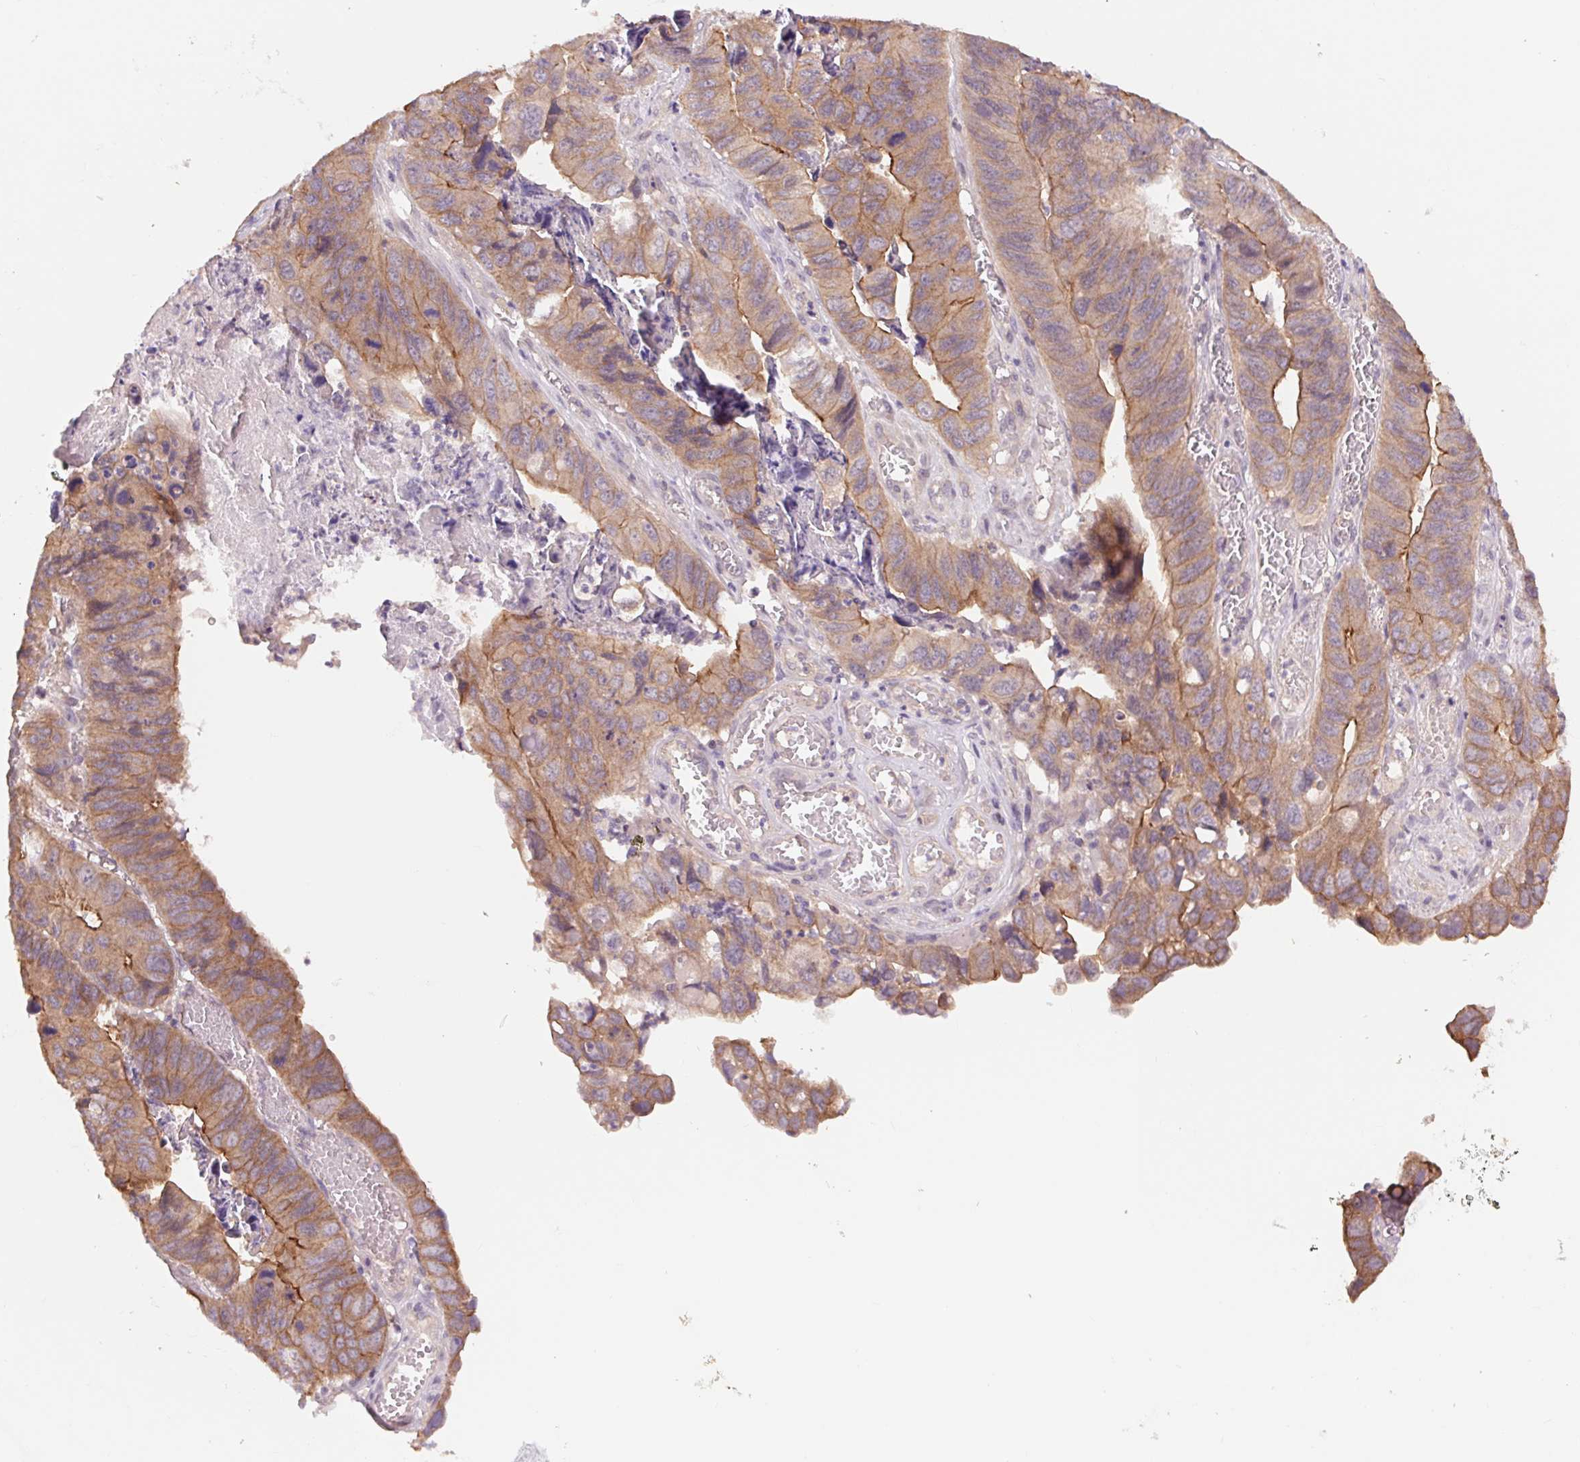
{"staining": {"intensity": "moderate", "quantity": ">75%", "location": "cytoplasmic/membranous"}, "tissue": "stomach cancer", "cell_type": "Tumor cells", "image_type": "cancer", "snomed": [{"axis": "morphology", "description": "Adenocarcinoma, NOS"}, {"axis": "topography", "description": "Stomach, lower"}], "caption": "Approximately >75% of tumor cells in adenocarcinoma (stomach) demonstrate moderate cytoplasmic/membranous protein expression as visualized by brown immunohistochemical staining.", "gene": "SH3RF2", "patient": {"sex": "male", "age": 77}}